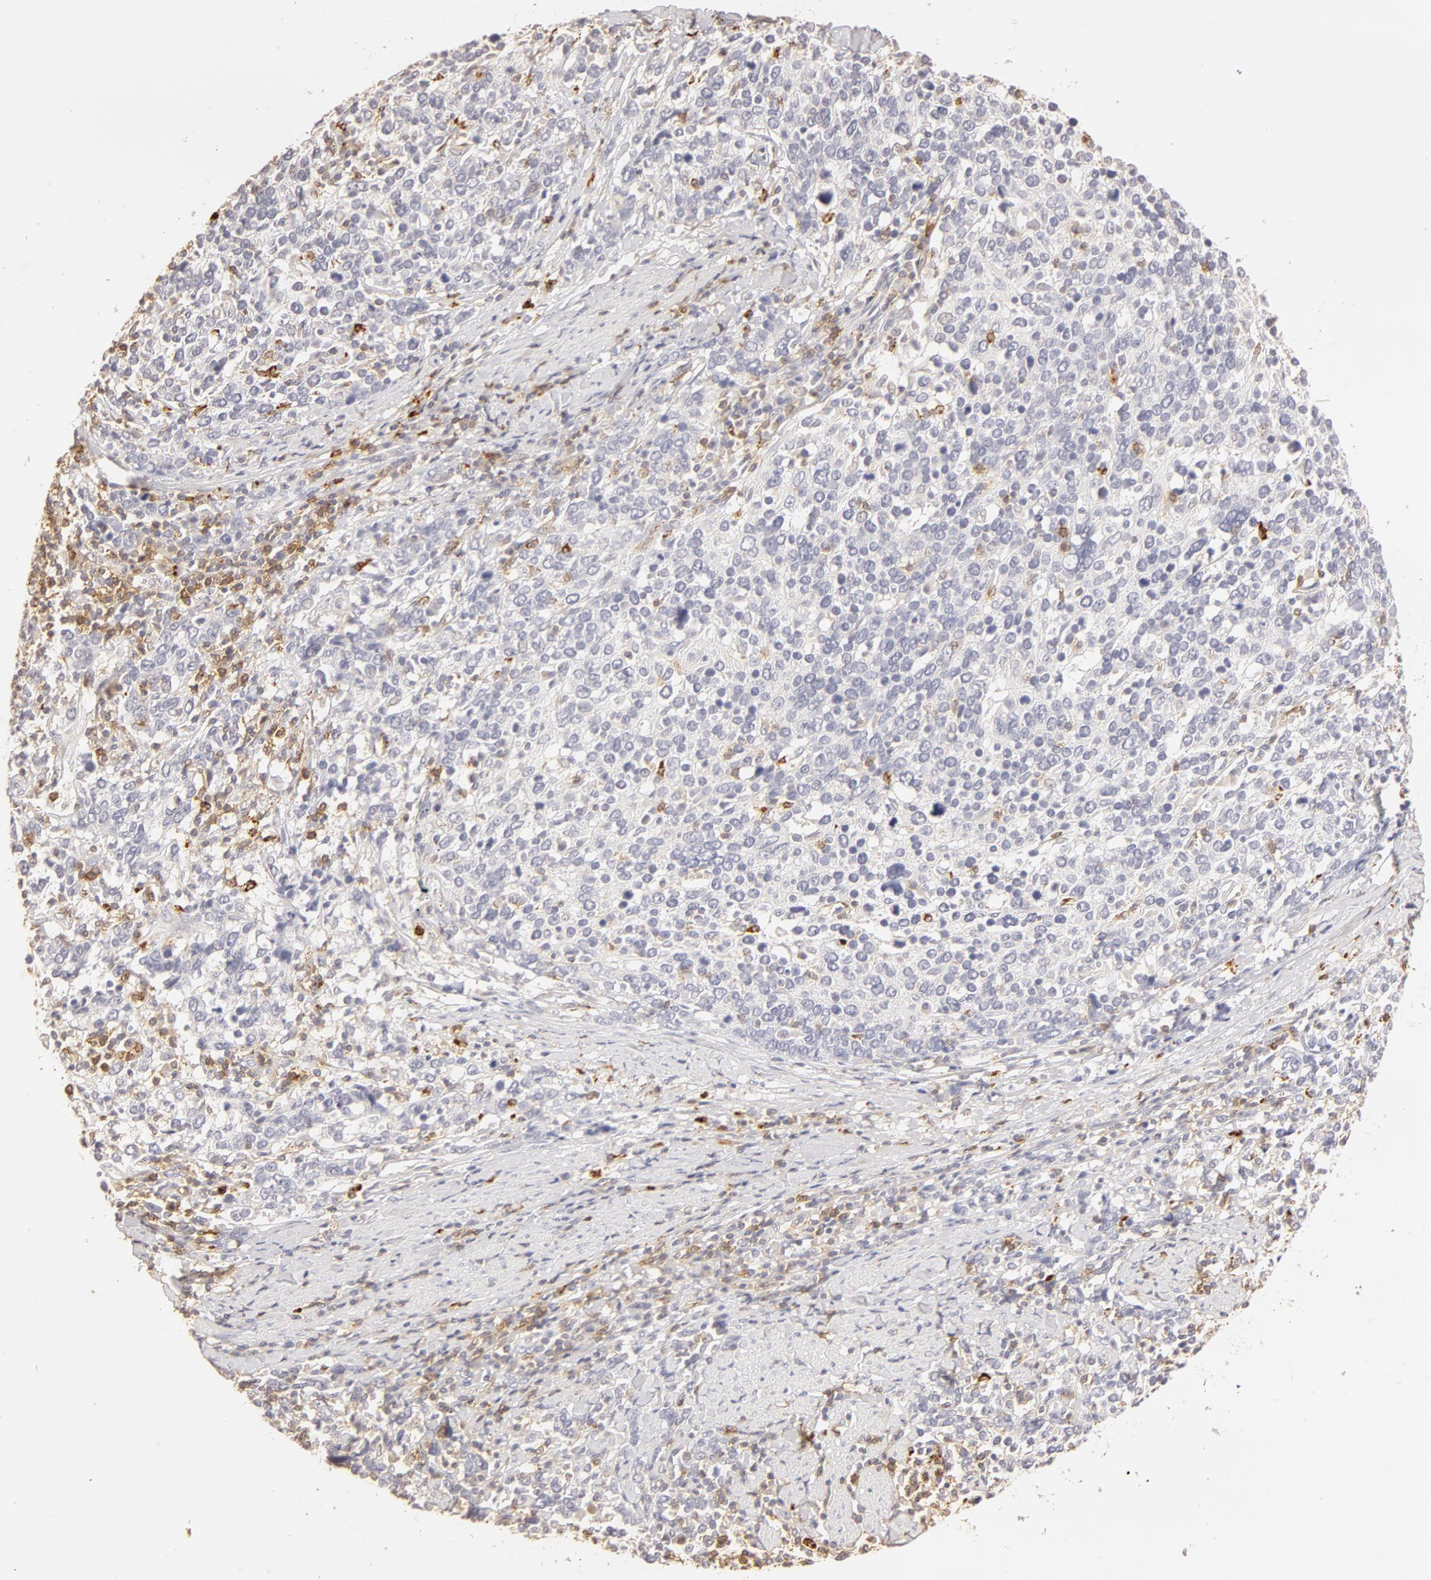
{"staining": {"intensity": "negative", "quantity": "none", "location": "none"}, "tissue": "cervical cancer", "cell_type": "Tumor cells", "image_type": "cancer", "snomed": [{"axis": "morphology", "description": "Squamous cell carcinoma, NOS"}, {"axis": "topography", "description": "Cervix"}], "caption": "Immunohistochemistry histopathology image of cervical cancer (squamous cell carcinoma) stained for a protein (brown), which reveals no staining in tumor cells.", "gene": "C1R", "patient": {"sex": "female", "age": 41}}